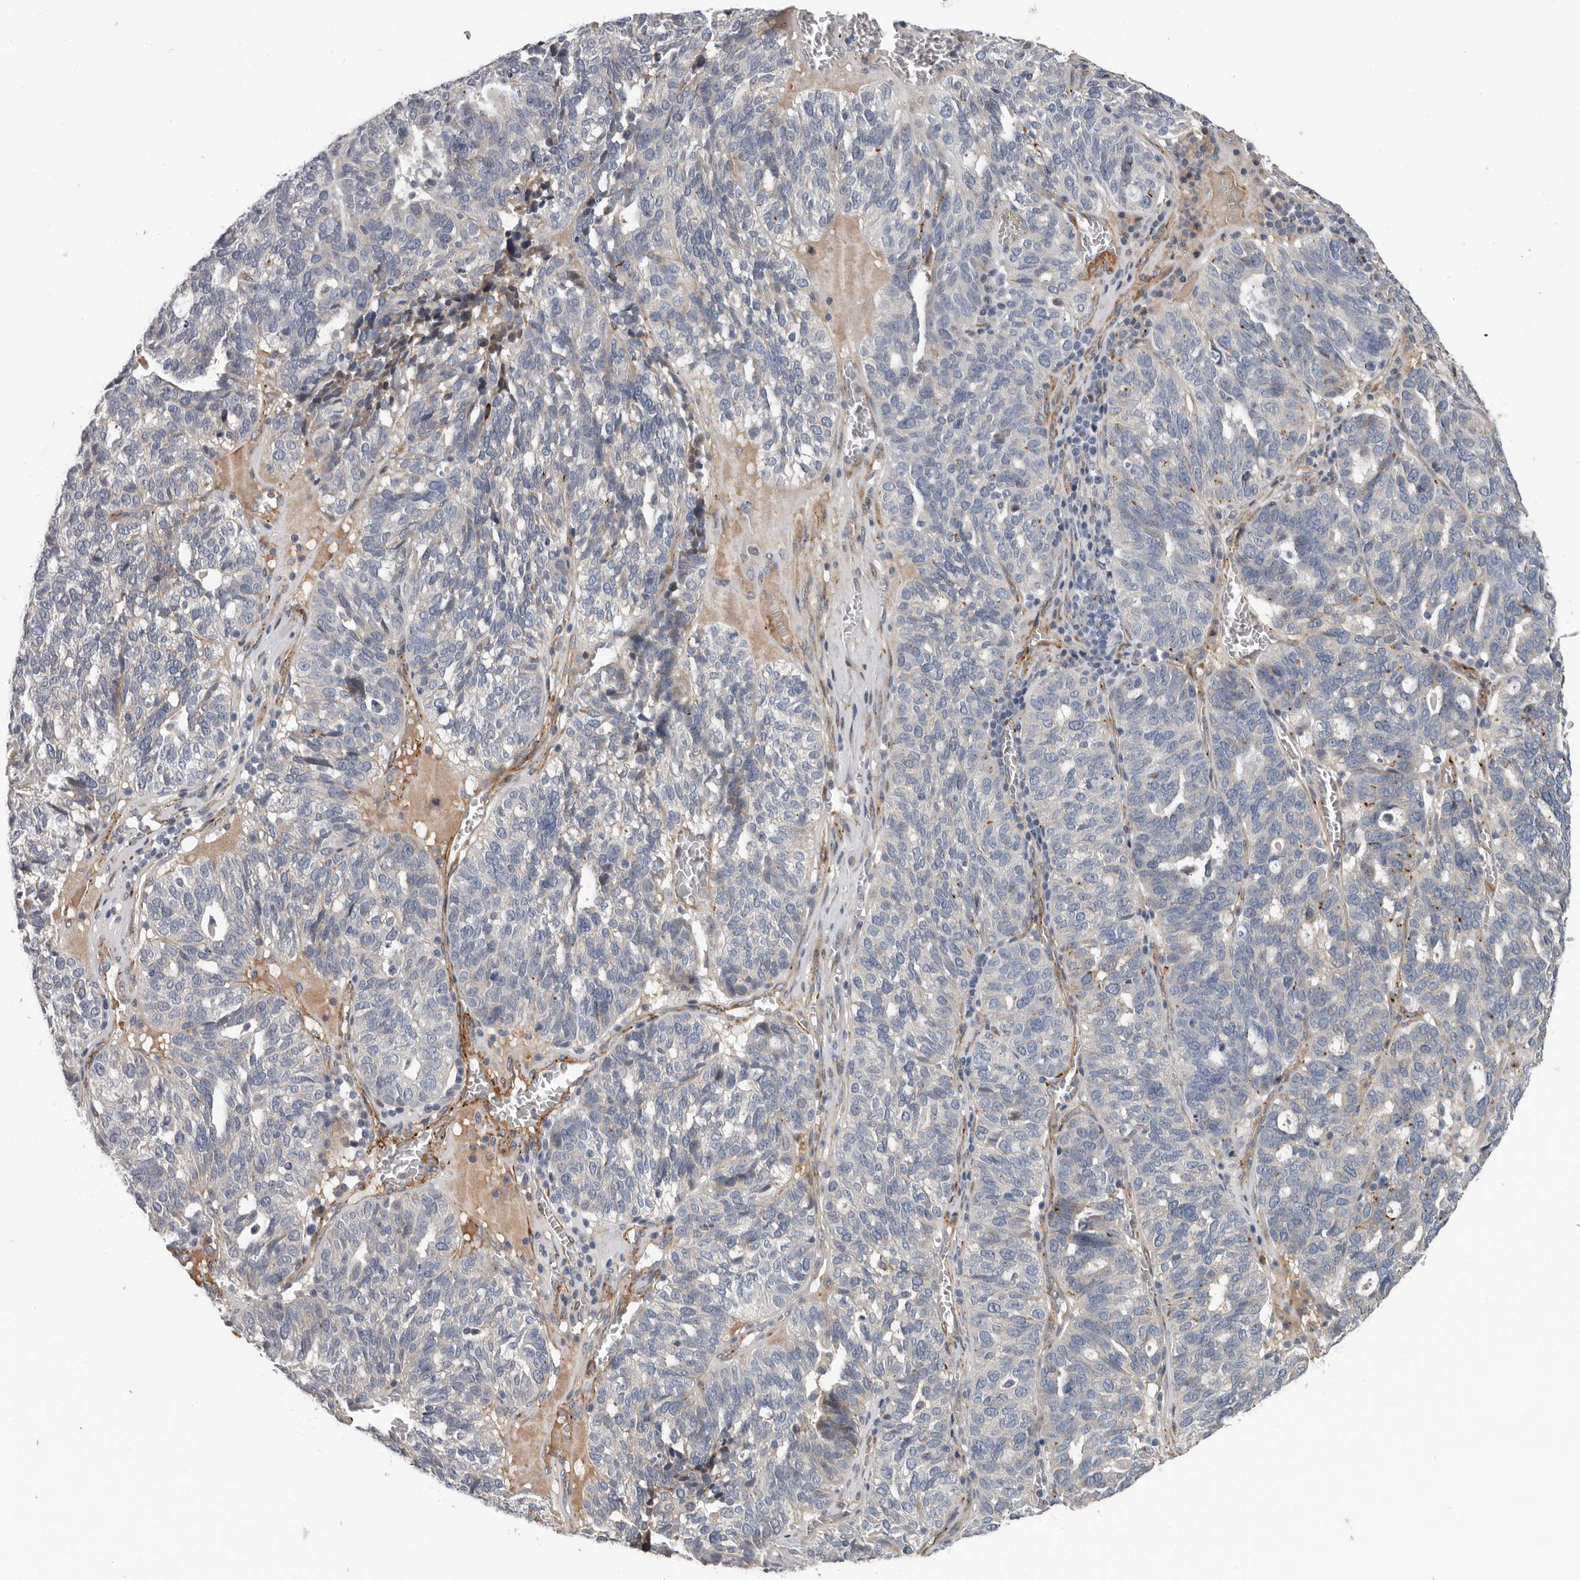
{"staining": {"intensity": "negative", "quantity": "none", "location": "none"}, "tissue": "ovarian cancer", "cell_type": "Tumor cells", "image_type": "cancer", "snomed": [{"axis": "morphology", "description": "Cystadenocarcinoma, serous, NOS"}, {"axis": "topography", "description": "Ovary"}], "caption": "Tumor cells show no significant protein staining in ovarian cancer.", "gene": "ATXN3L", "patient": {"sex": "female", "age": 59}}